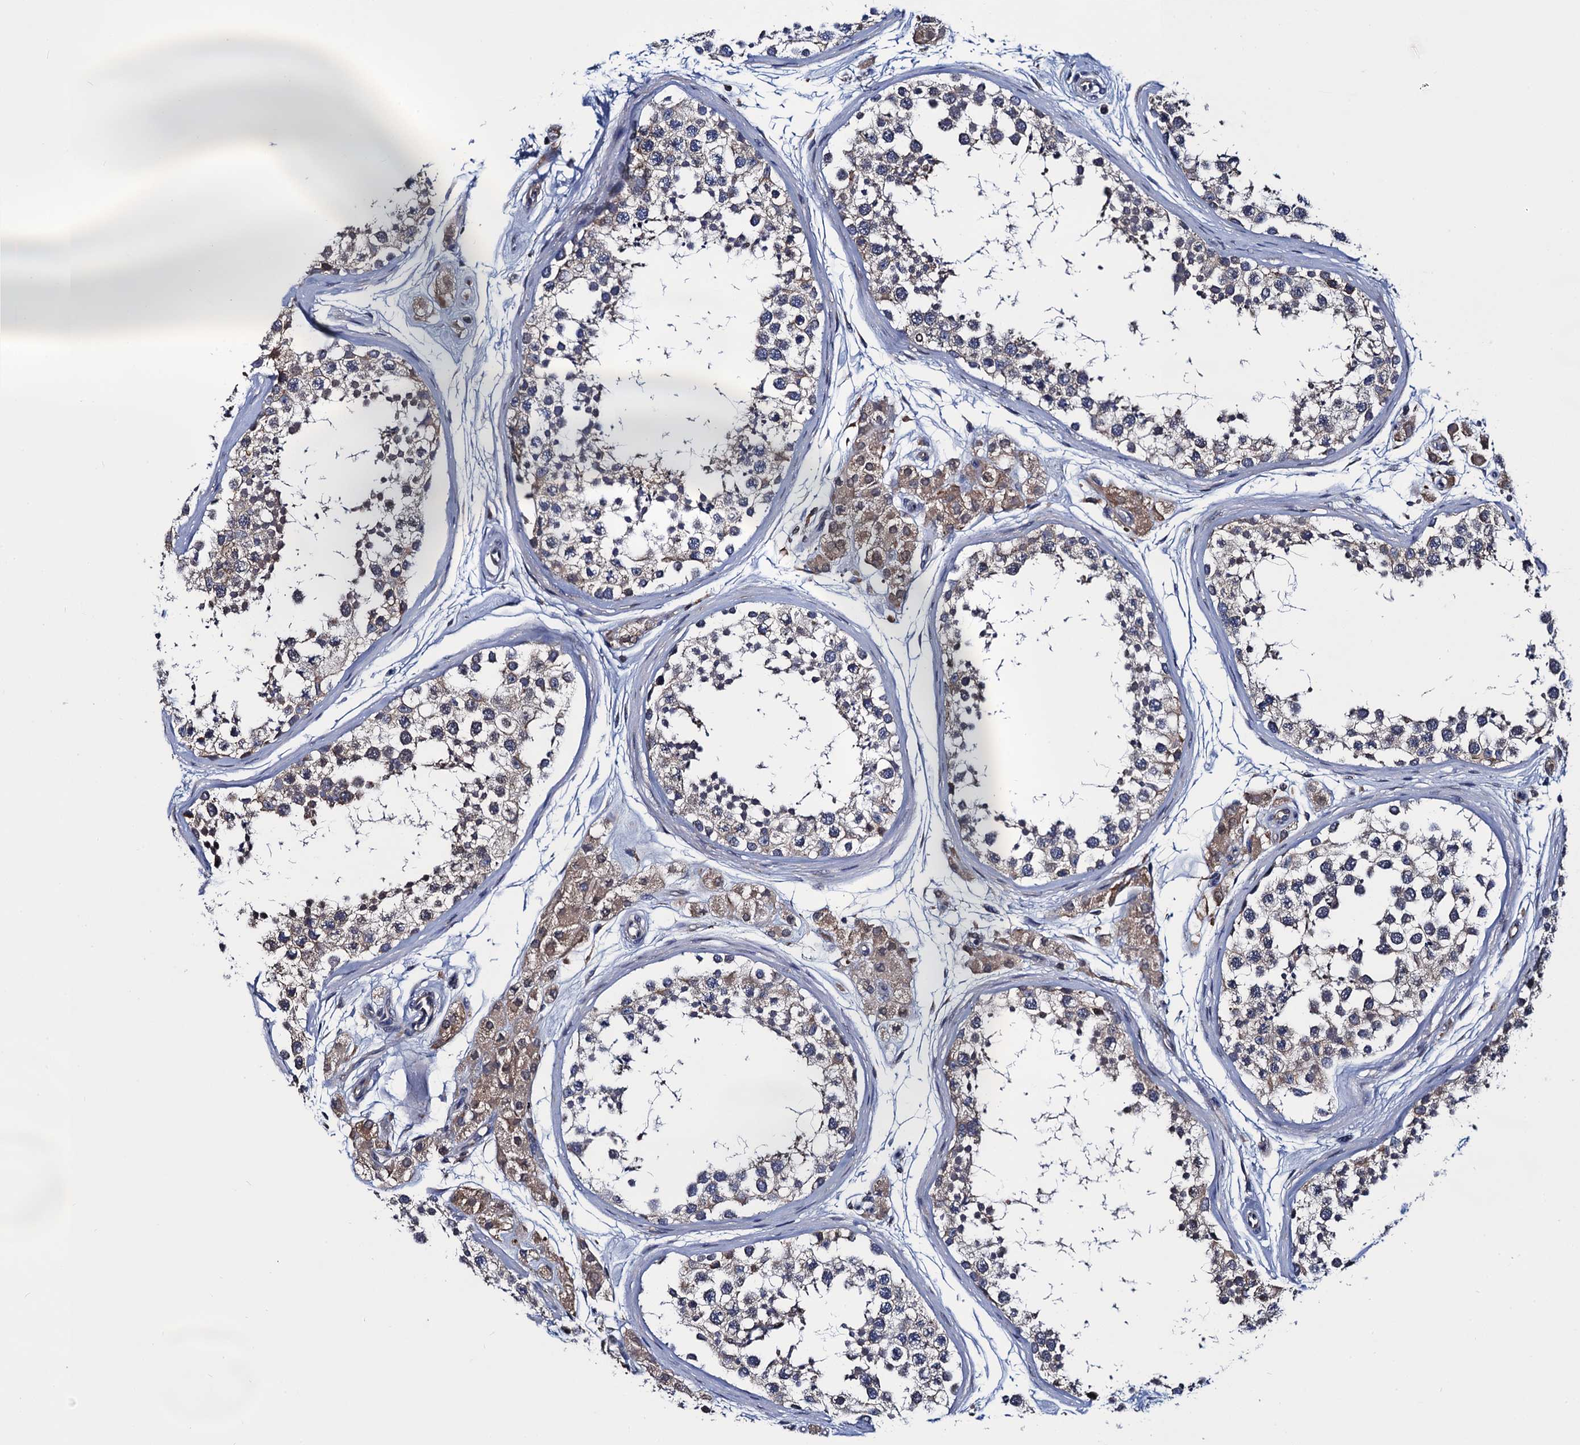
{"staining": {"intensity": "weak", "quantity": "25%-75%", "location": "cytoplasmic/membranous"}, "tissue": "testis", "cell_type": "Cells in seminiferous ducts", "image_type": "normal", "snomed": [{"axis": "morphology", "description": "Normal tissue, NOS"}, {"axis": "topography", "description": "Testis"}], "caption": "Immunohistochemistry of benign human testis shows low levels of weak cytoplasmic/membranous expression in about 25%-75% of cells in seminiferous ducts.", "gene": "PGLS", "patient": {"sex": "male", "age": 56}}